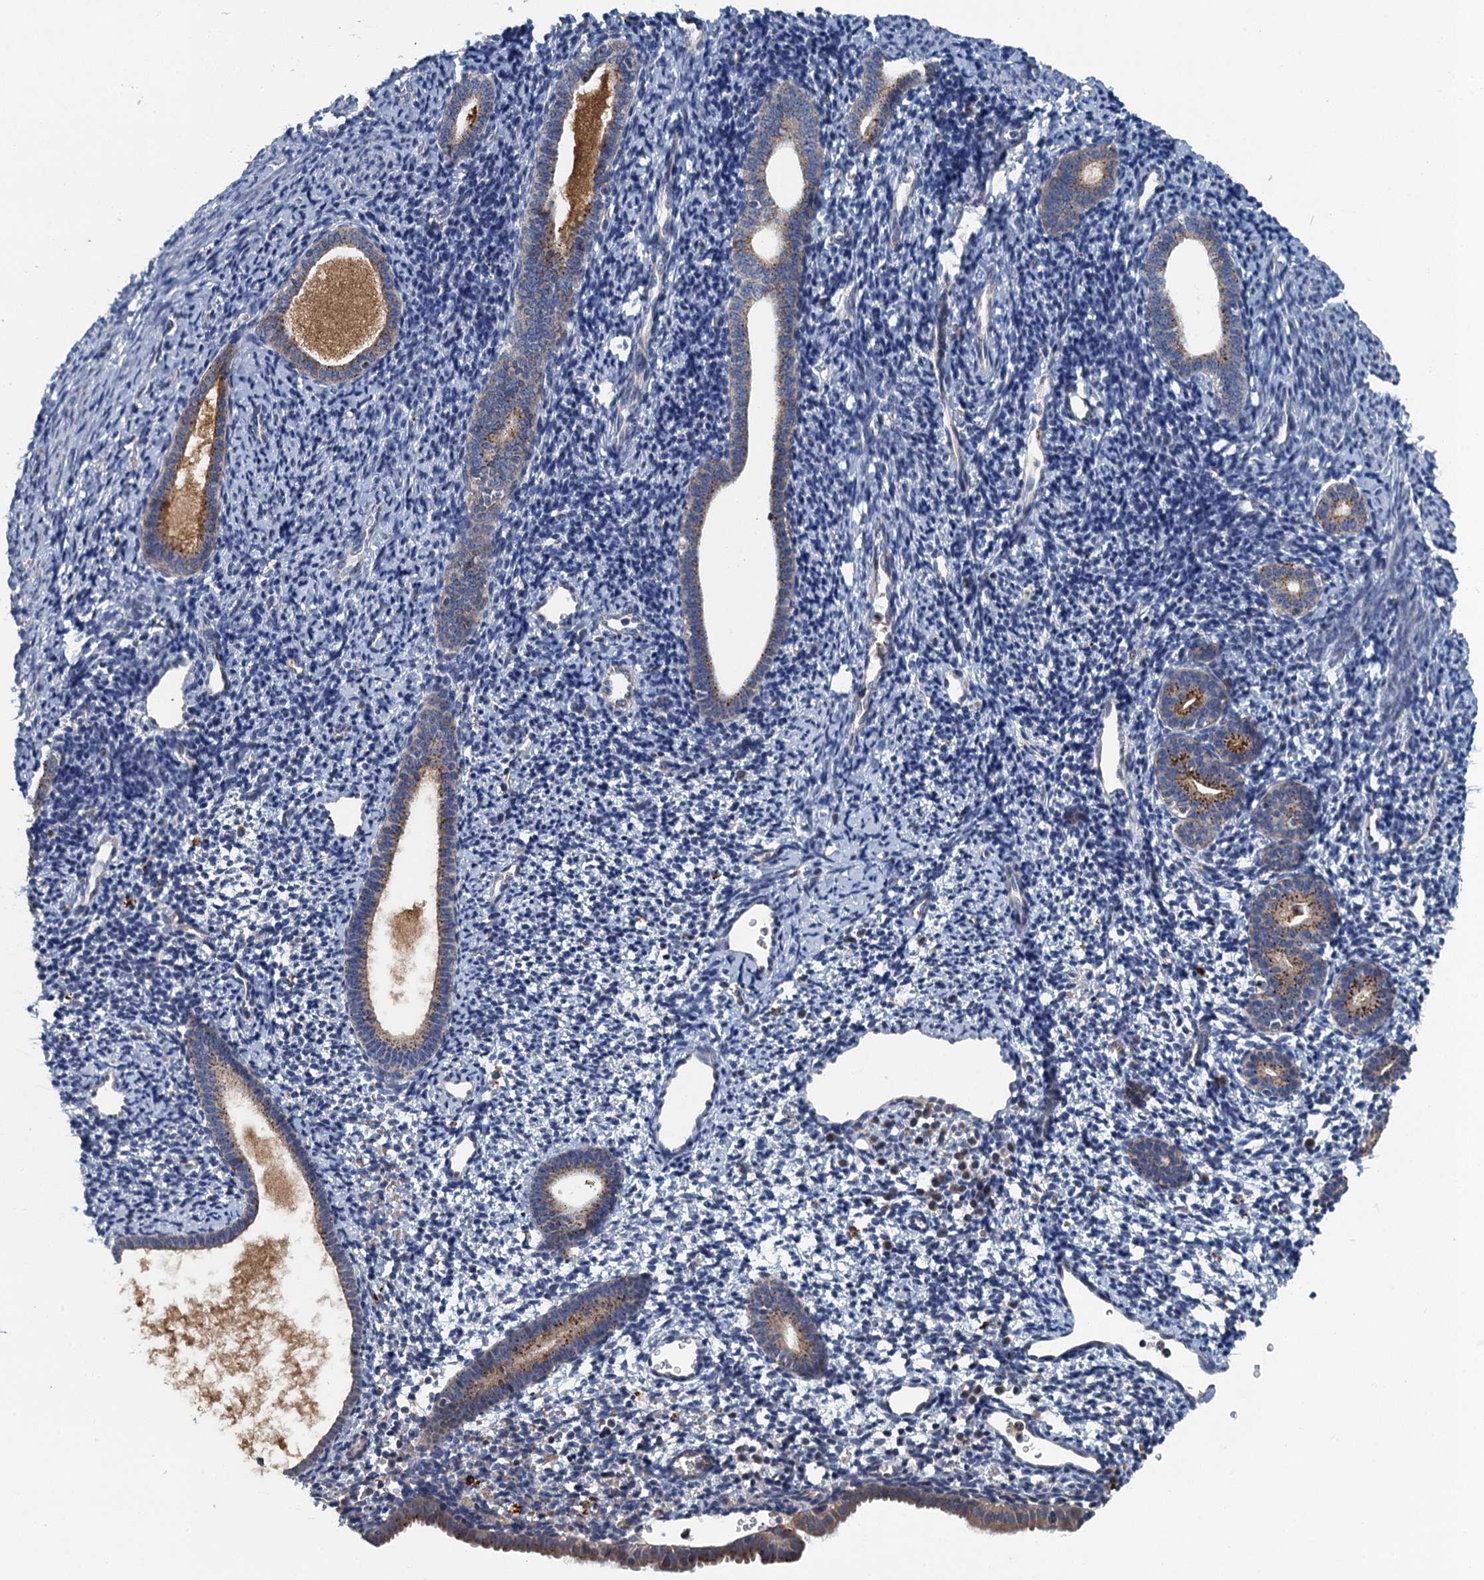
{"staining": {"intensity": "negative", "quantity": "none", "location": "none"}, "tissue": "endometrium", "cell_type": "Cells in endometrial stroma", "image_type": "normal", "snomed": [{"axis": "morphology", "description": "Normal tissue, NOS"}, {"axis": "topography", "description": "Endometrium"}], "caption": "Endometrium stained for a protein using immunohistochemistry displays no expression cells in endometrial stroma.", "gene": "KBTBD8", "patient": {"sex": "female", "age": 56}}